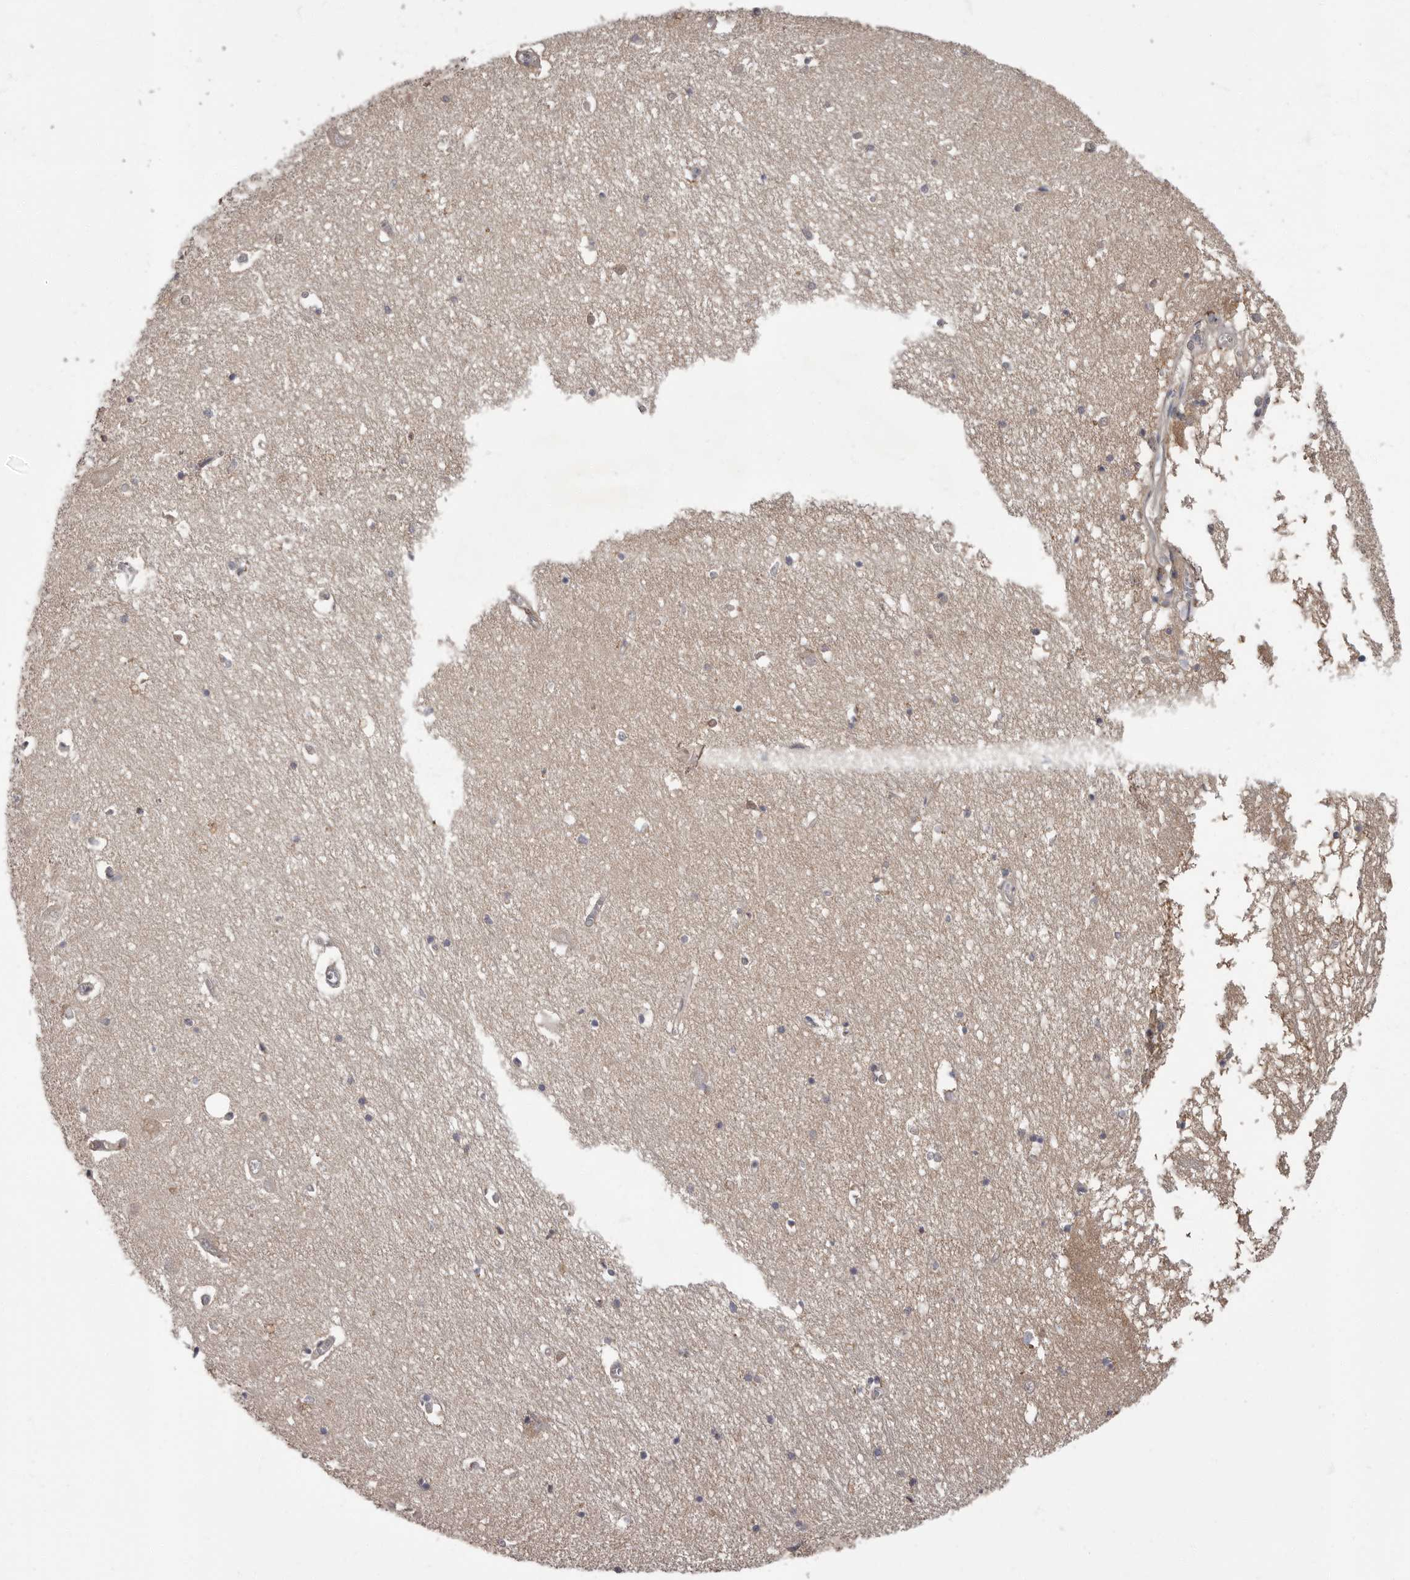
{"staining": {"intensity": "negative", "quantity": "none", "location": "none"}, "tissue": "hippocampus", "cell_type": "Glial cells", "image_type": "normal", "snomed": [{"axis": "morphology", "description": "Normal tissue, NOS"}, {"axis": "topography", "description": "Hippocampus"}], "caption": "This image is of benign hippocampus stained with IHC to label a protein in brown with the nuclei are counter-stained blue. There is no positivity in glial cells.", "gene": "APEH", "patient": {"sex": "male", "age": 70}}